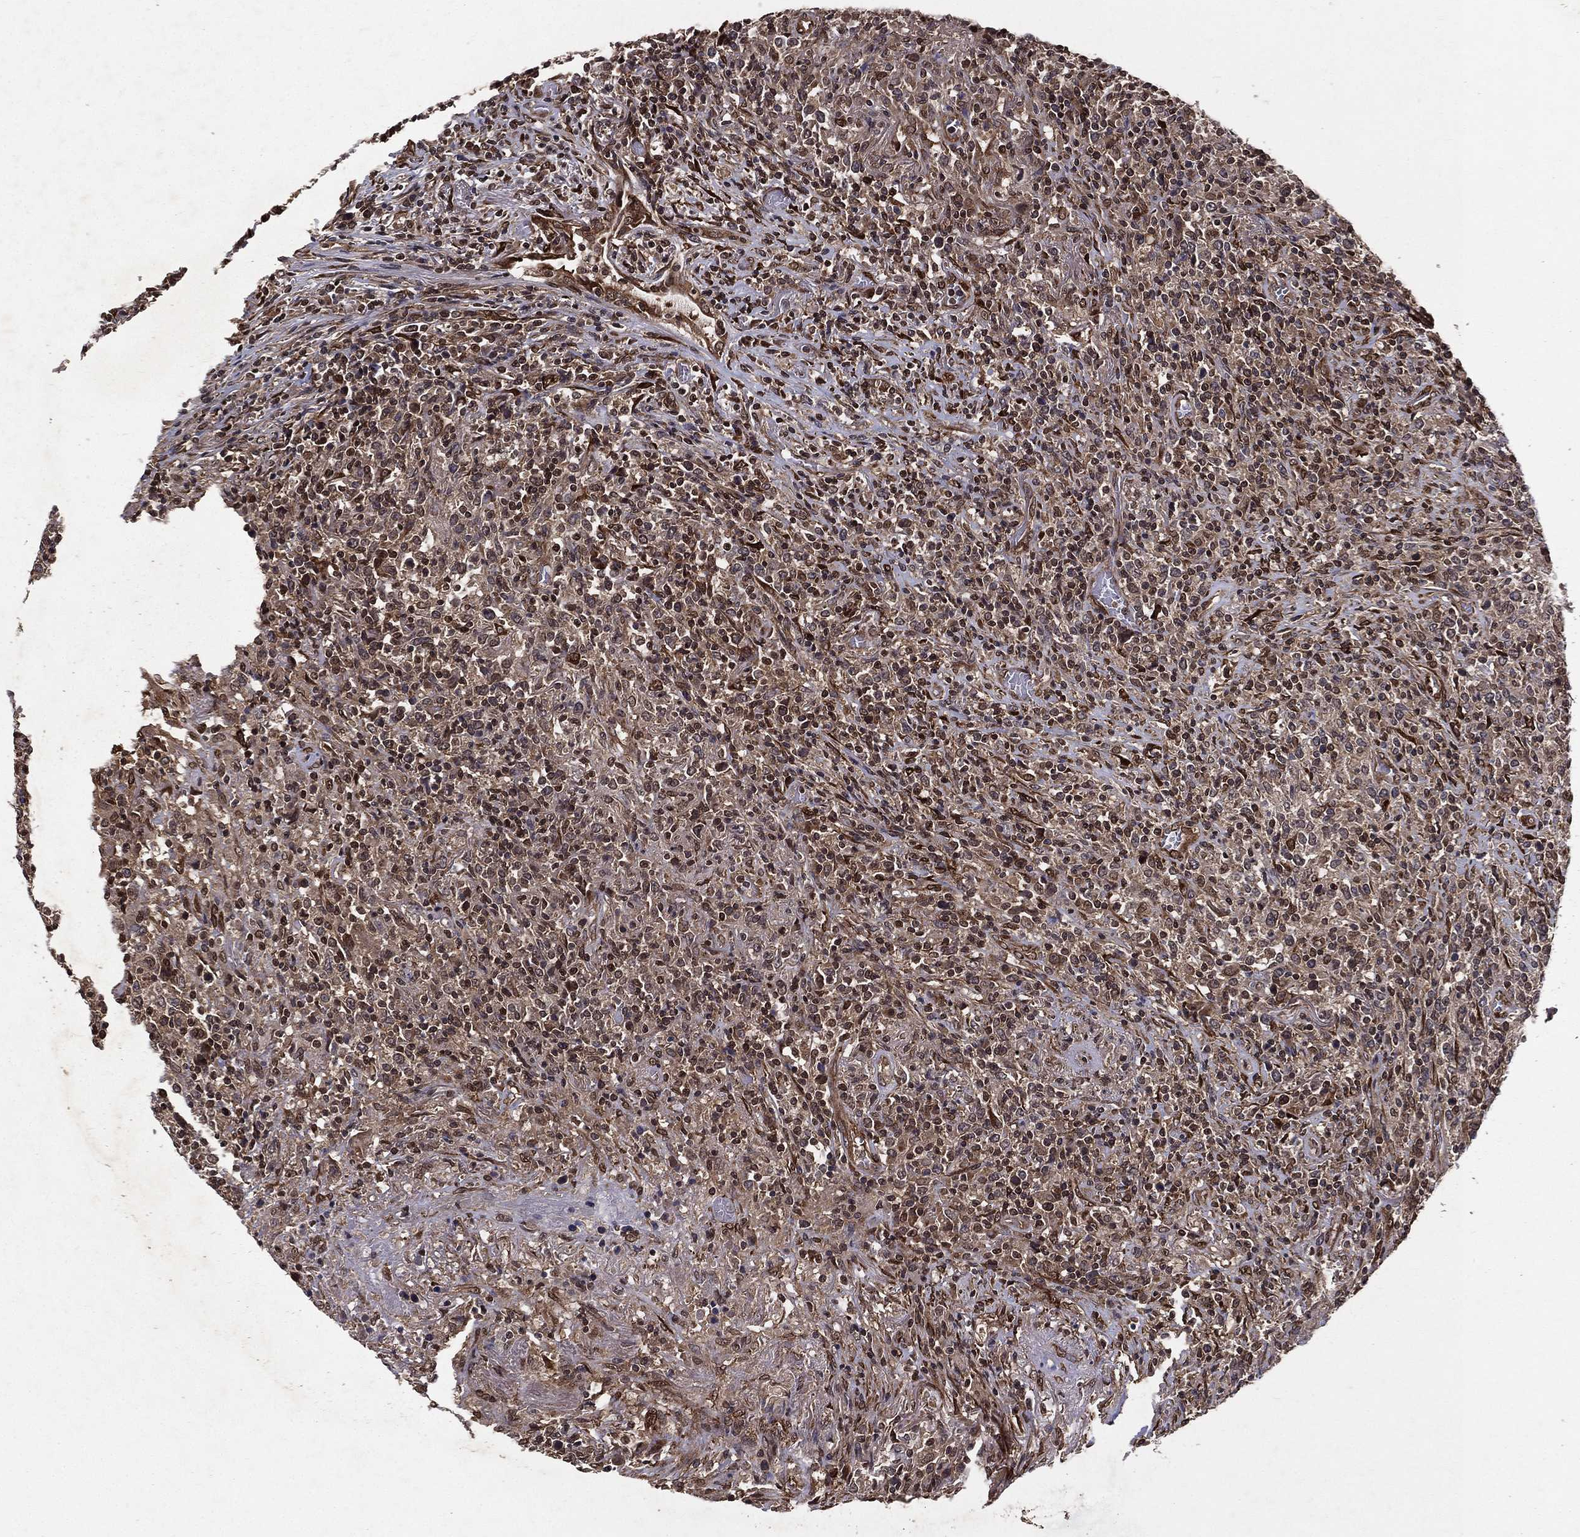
{"staining": {"intensity": "negative", "quantity": "none", "location": "none"}, "tissue": "lymphoma", "cell_type": "Tumor cells", "image_type": "cancer", "snomed": [{"axis": "morphology", "description": "Malignant lymphoma, non-Hodgkin's type, High grade"}, {"axis": "topography", "description": "Lung"}], "caption": "A high-resolution photomicrograph shows immunohistochemistry (IHC) staining of high-grade malignant lymphoma, non-Hodgkin's type, which displays no significant expression in tumor cells.", "gene": "CERS2", "patient": {"sex": "male", "age": 79}}